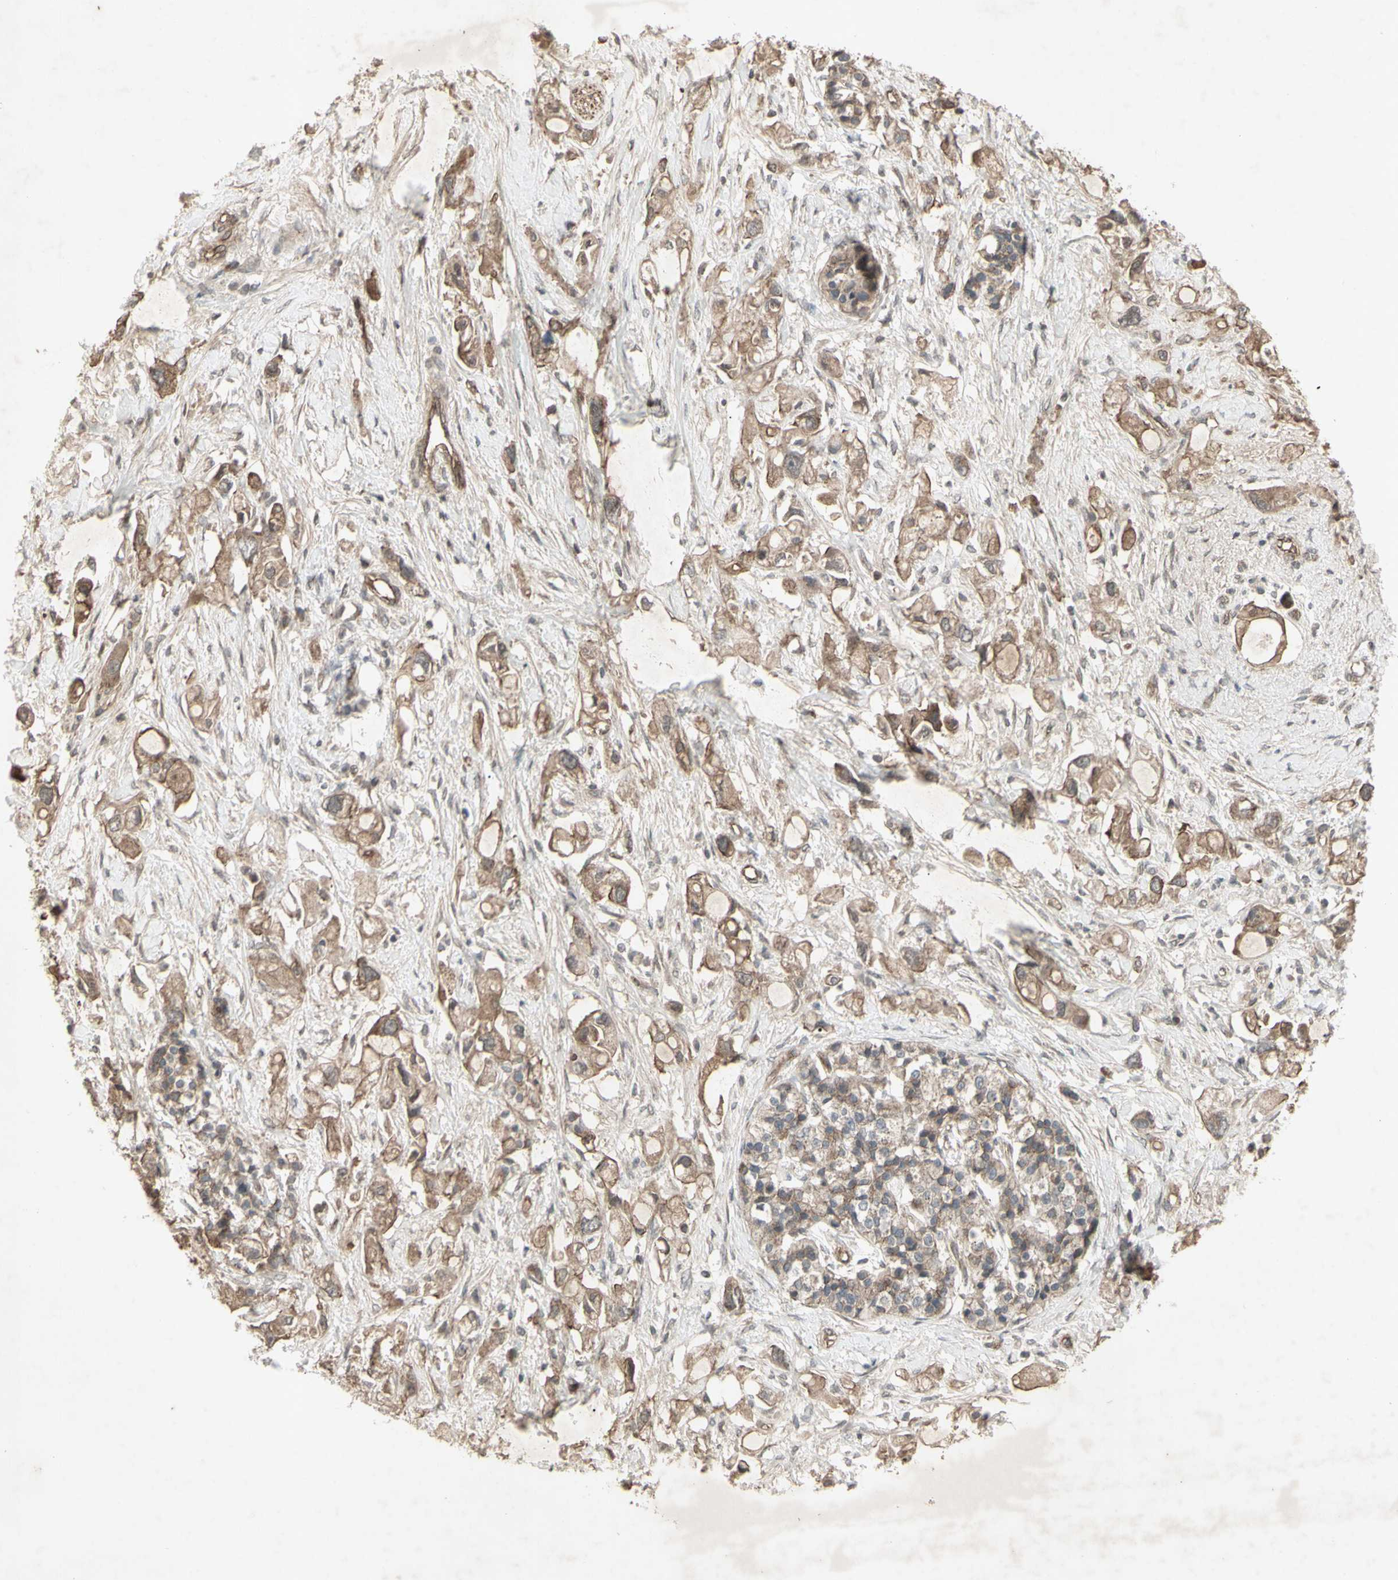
{"staining": {"intensity": "moderate", "quantity": ">75%", "location": "cytoplasmic/membranous"}, "tissue": "pancreatic cancer", "cell_type": "Tumor cells", "image_type": "cancer", "snomed": [{"axis": "morphology", "description": "Adenocarcinoma, NOS"}, {"axis": "topography", "description": "Pancreas"}], "caption": "Immunohistochemical staining of human pancreatic cancer exhibits medium levels of moderate cytoplasmic/membranous protein expression in about >75% of tumor cells.", "gene": "JAG1", "patient": {"sex": "female", "age": 56}}